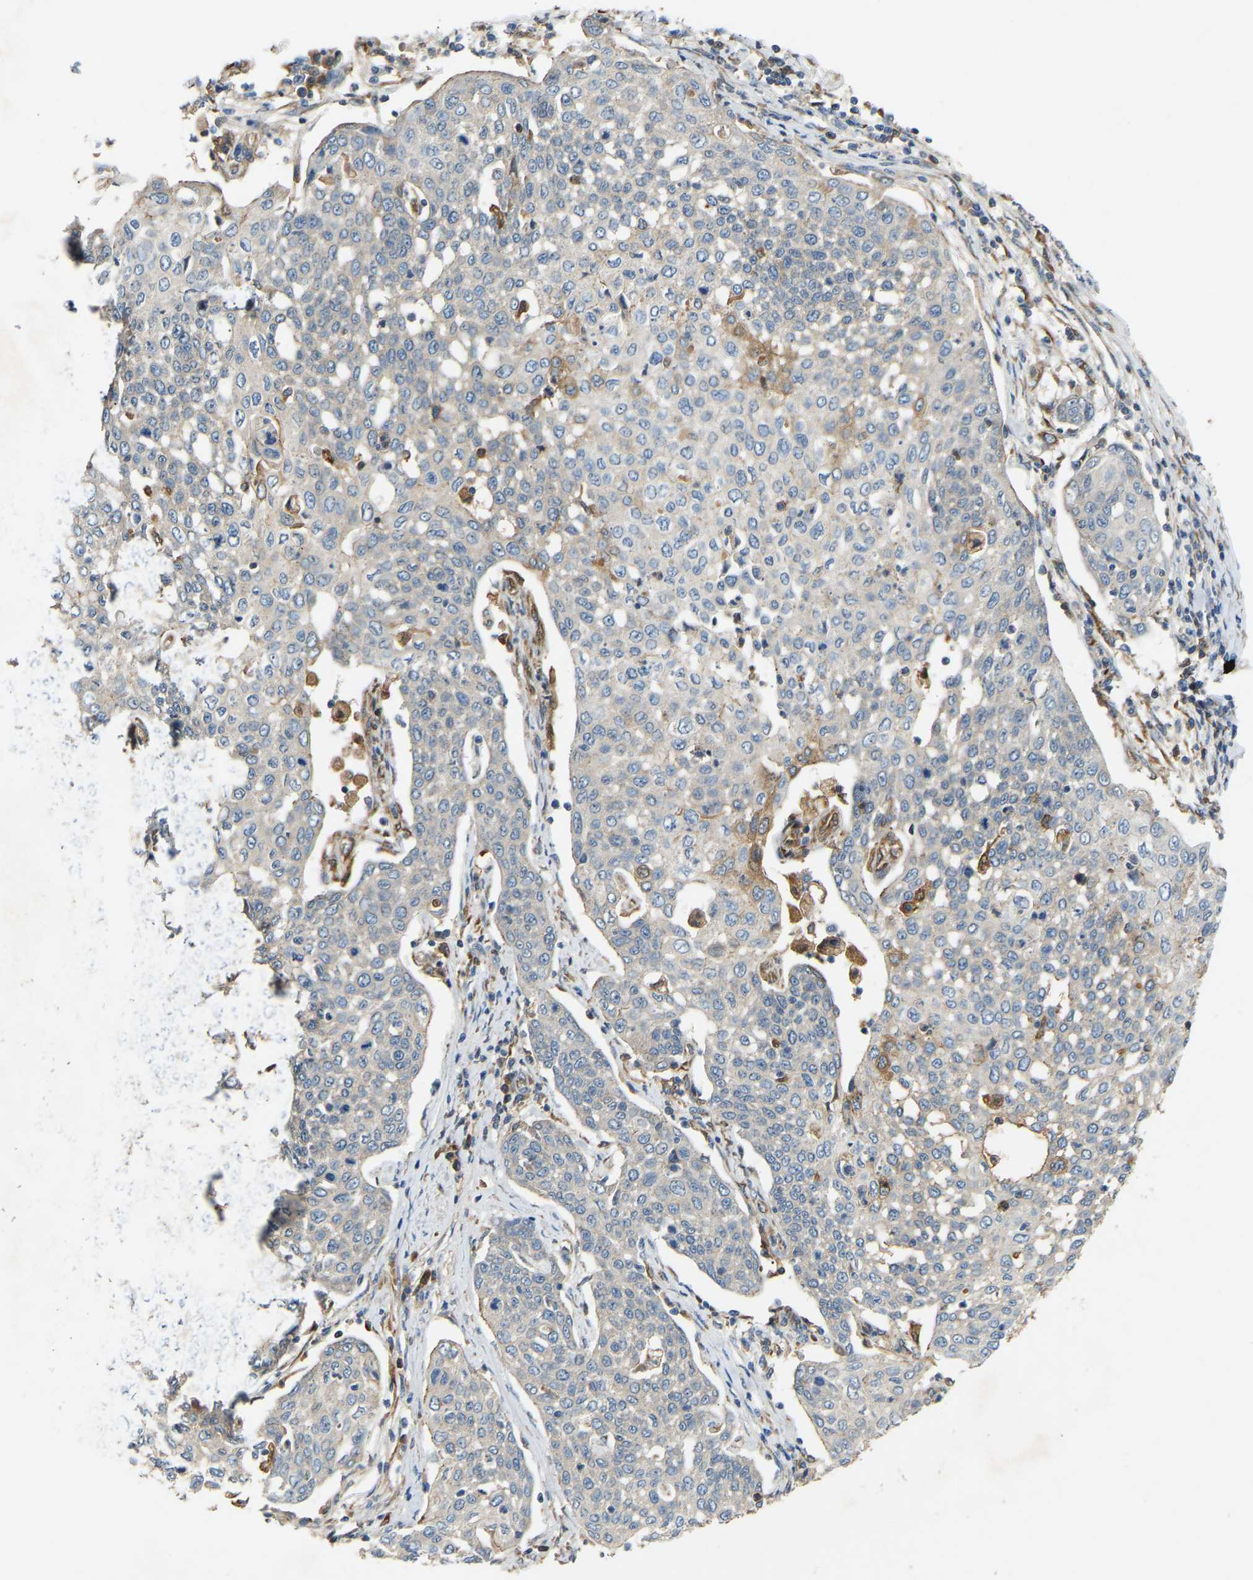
{"staining": {"intensity": "negative", "quantity": "none", "location": "none"}, "tissue": "cervical cancer", "cell_type": "Tumor cells", "image_type": "cancer", "snomed": [{"axis": "morphology", "description": "Squamous cell carcinoma, NOS"}, {"axis": "topography", "description": "Cervix"}], "caption": "Immunohistochemistry of cervical cancer shows no expression in tumor cells.", "gene": "PTCD1", "patient": {"sex": "female", "age": 34}}